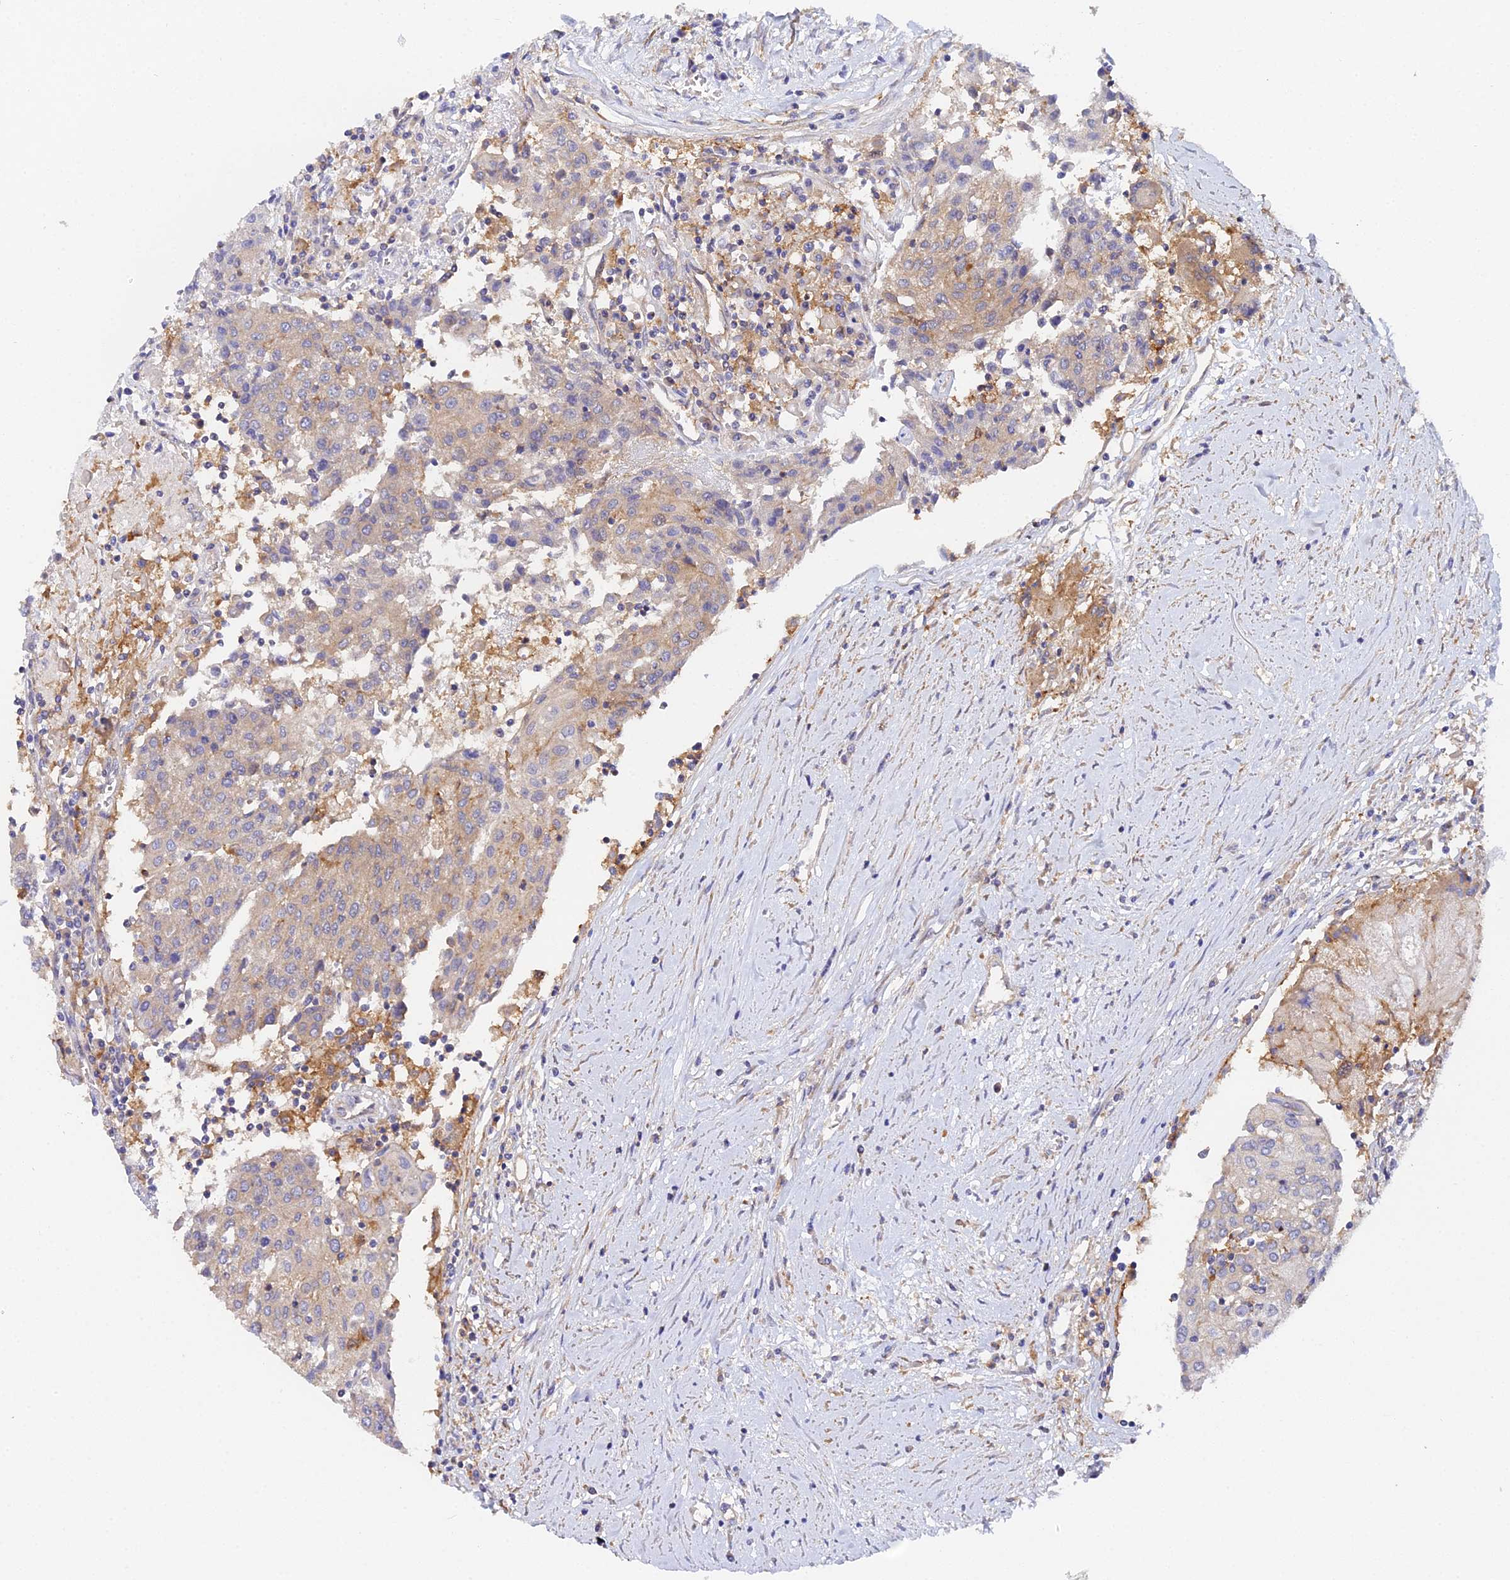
{"staining": {"intensity": "weak", "quantity": "25%-75%", "location": "cytoplasmic/membranous"}, "tissue": "urothelial cancer", "cell_type": "Tumor cells", "image_type": "cancer", "snomed": [{"axis": "morphology", "description": "Urothelial carcinoma, High grade"}, {"axis": "topography", "description": "Urinary bladder"}], "caption": "Urothelial cancer stained with a brown dye reveals weak cytoplasmic/membranous positive expression in approximately 25%-75% of tumor cells.", "gene": "GNG5B", "patient": {"sex": "female", "age": 85}}